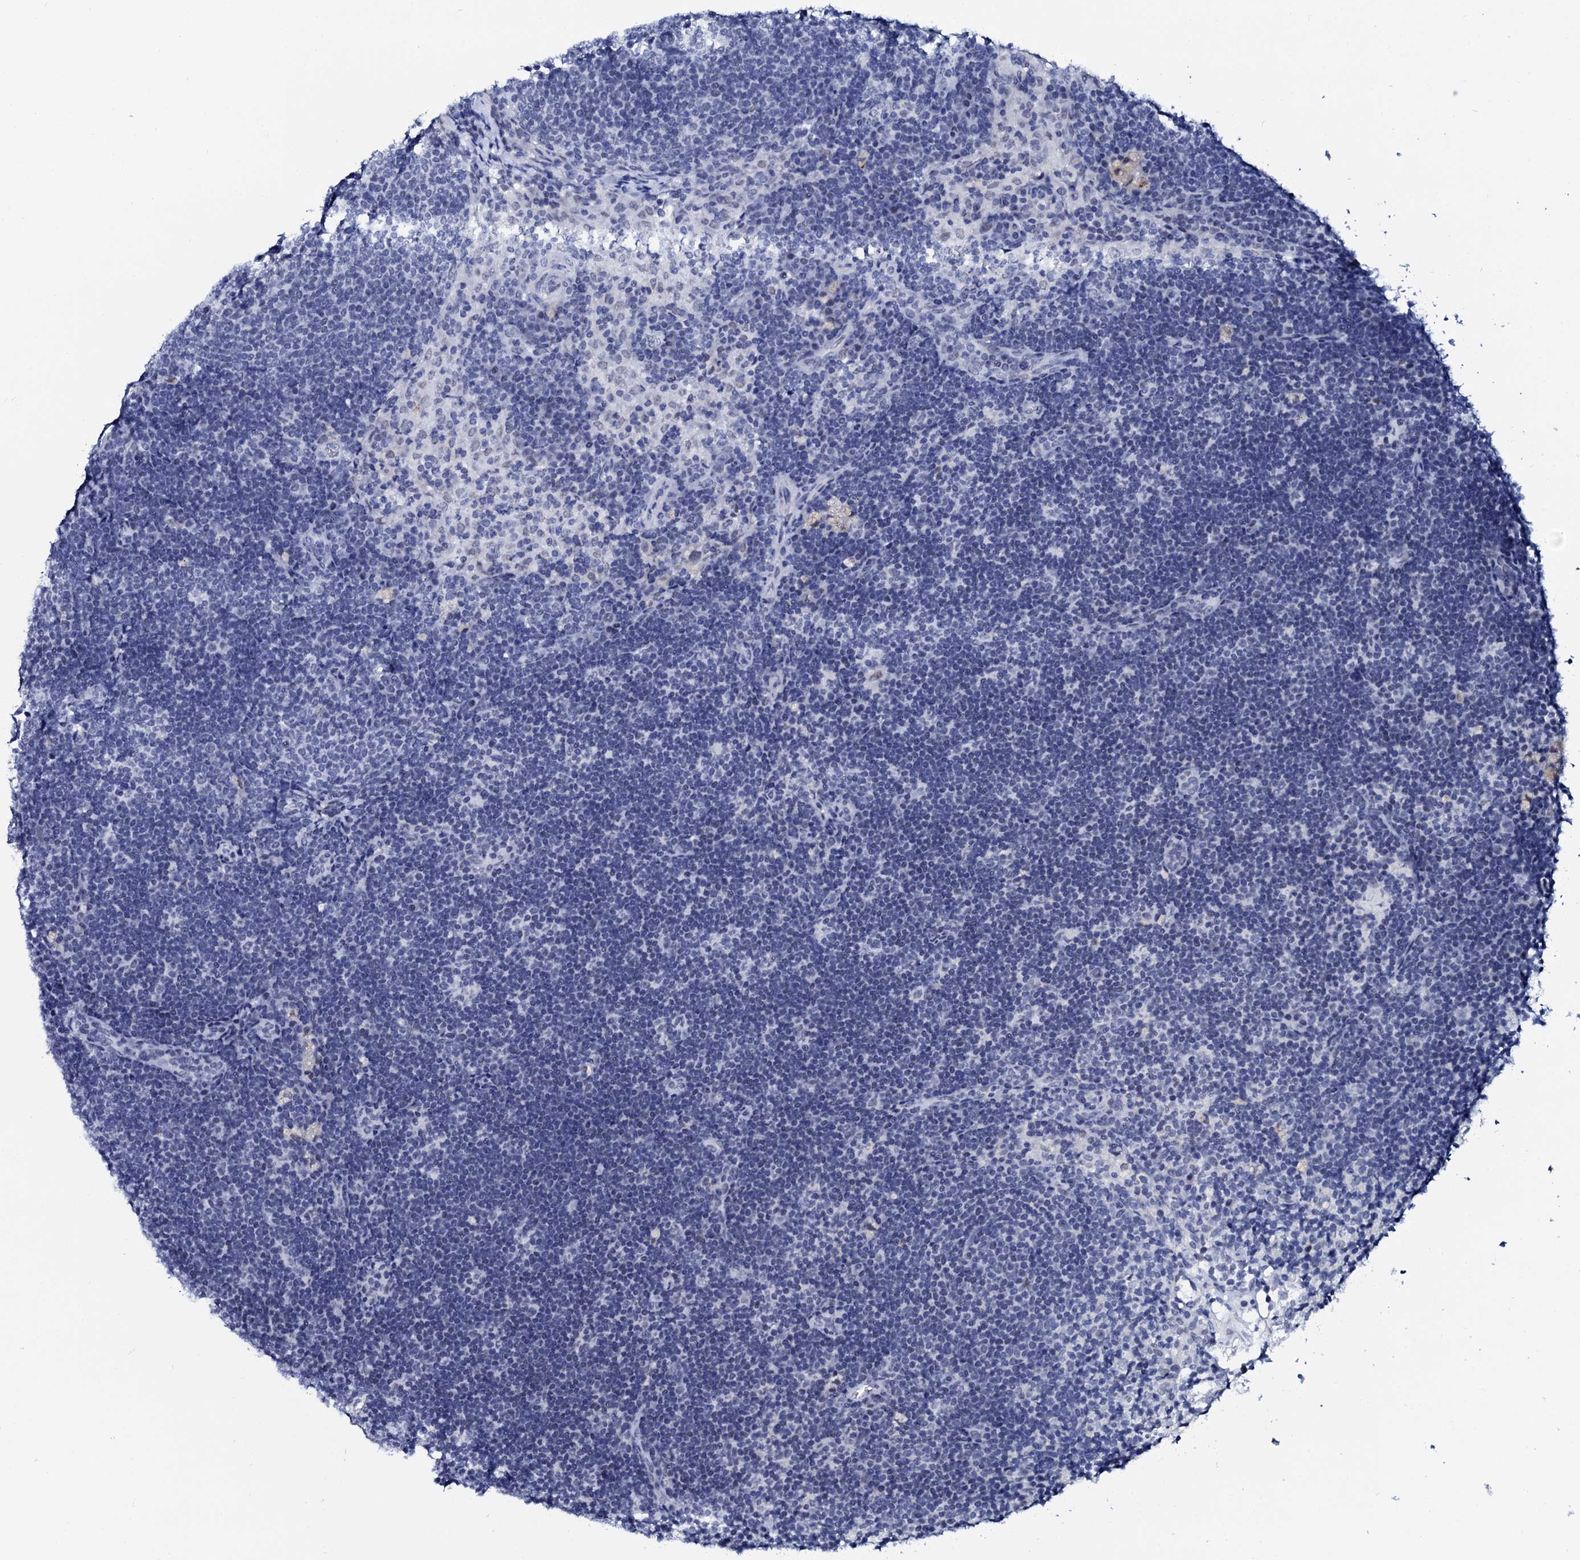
{"staining": {"intensity": "negative", "quantity": "none", "location": "none"}, "tissue": "lymph node", "cell_type": "Germinal center cells", "image_type": "normal", "snomed": [{"axis": "morphology", "description": "Normal tissue, NOS"}, {"axis": "topography", "description": "Lymph node"}], "caption": "Immunohistochemistry (IHC) of benign lymph node shows no staining in germinal center cells. (DAB (3,3'-diaminobenzidine) immunohistochemistry (IHC), high magnification).", "gene": "SPATA19", "patient": {"sex": "female", "age": 70}}